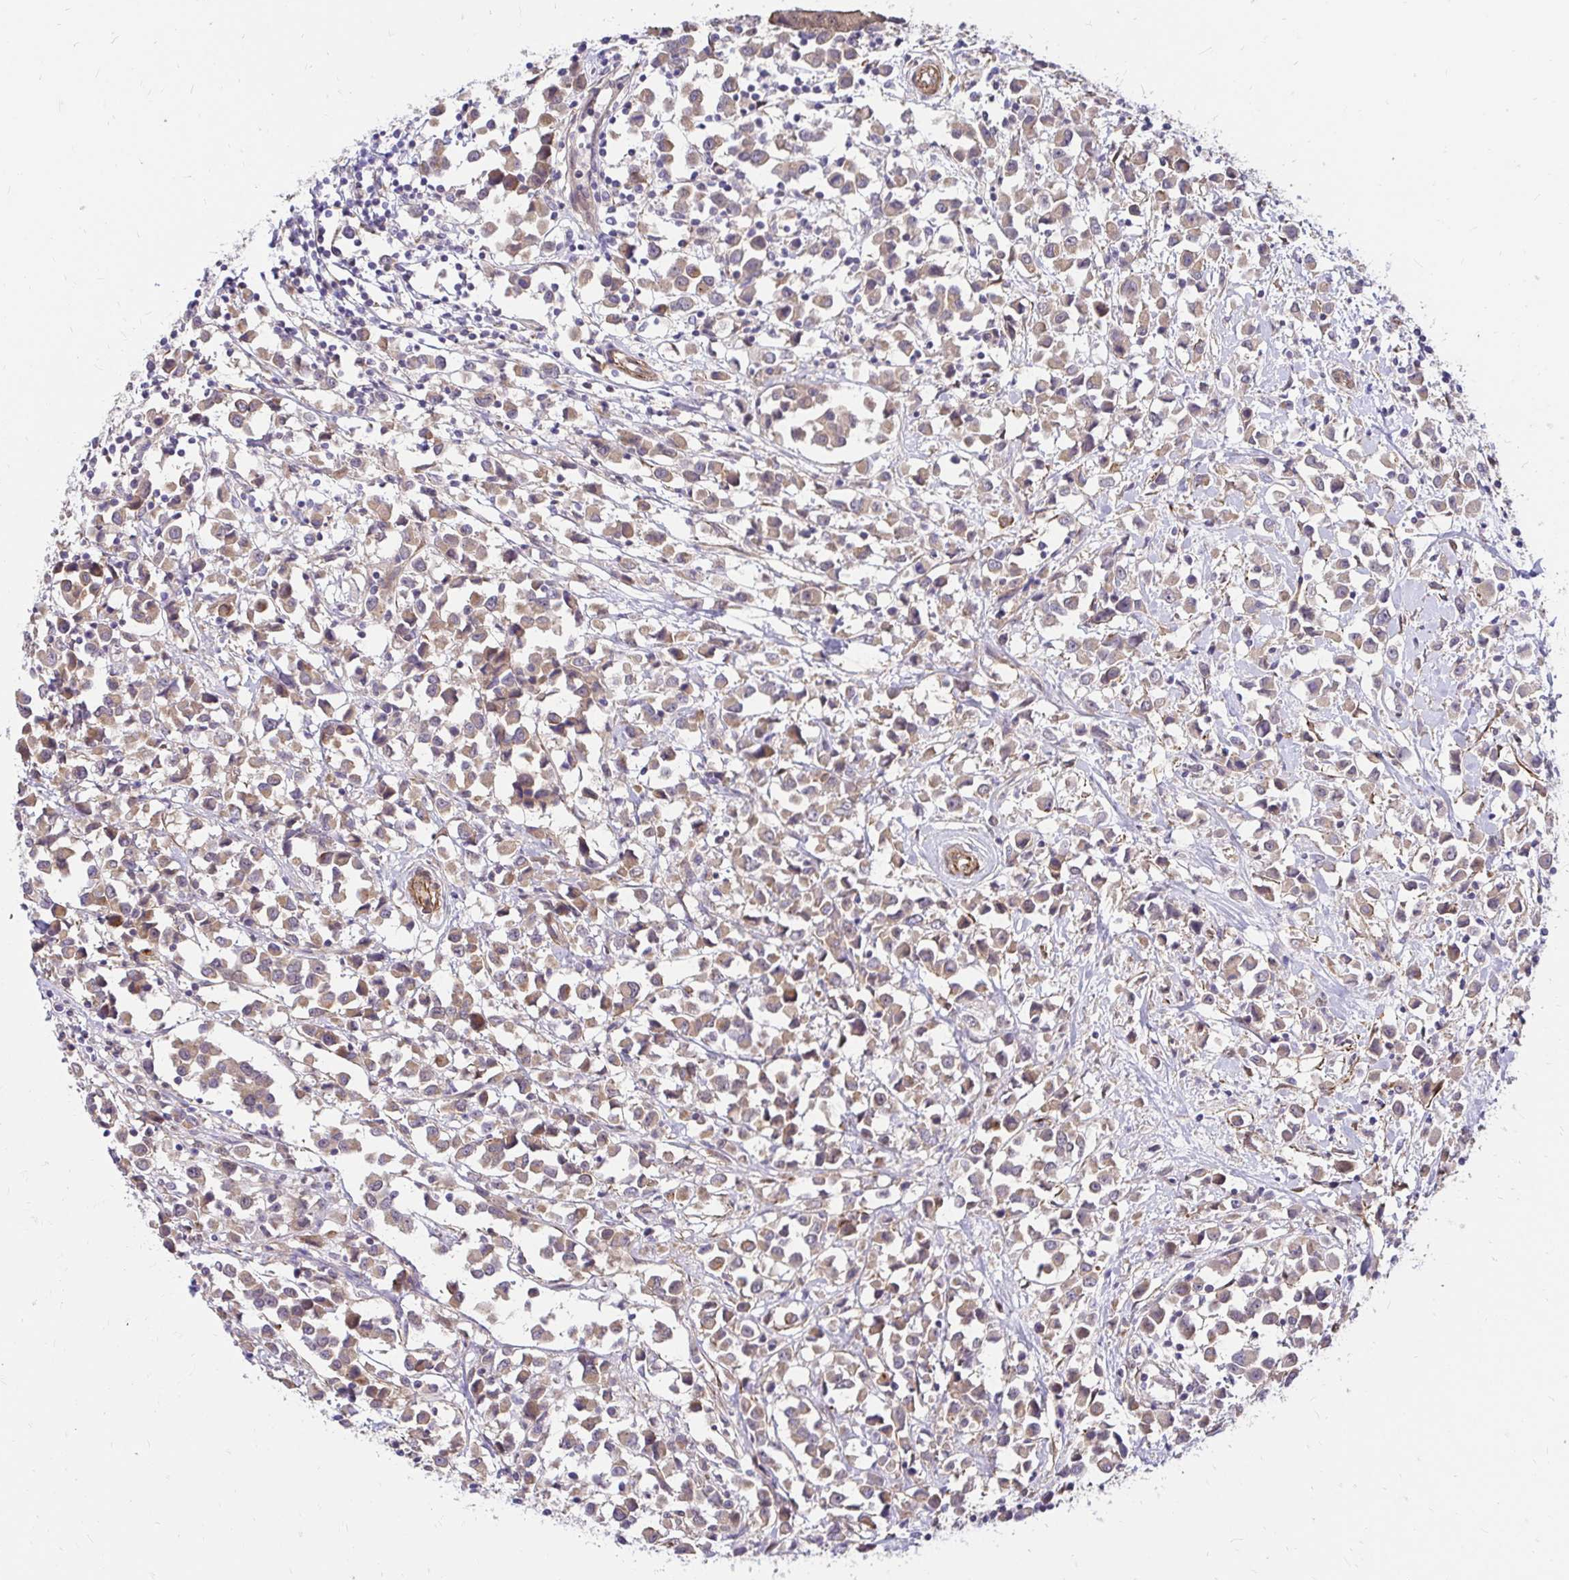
{"staining": {"intensity": "weak", "quantity": ">75%", "location": "cytoplasmic/membranous"}, "tissue": "breast cancer", "cell_type": "Tumor cells", "image_type": "cancer", "snomed": [{"axis": "morphology", "description": "Duct carcinoma"}, {"axis": "topography", "description": "Breast"}], "caption": "Invasive ductal carcinoma (breast) stained for a protein (brown) demonstrates weak cytoplasmic/membranous positive positivity in about >75% of tumor cells.", "gene": "YAP1", "patient": {"sex": "female", "age": 61}}